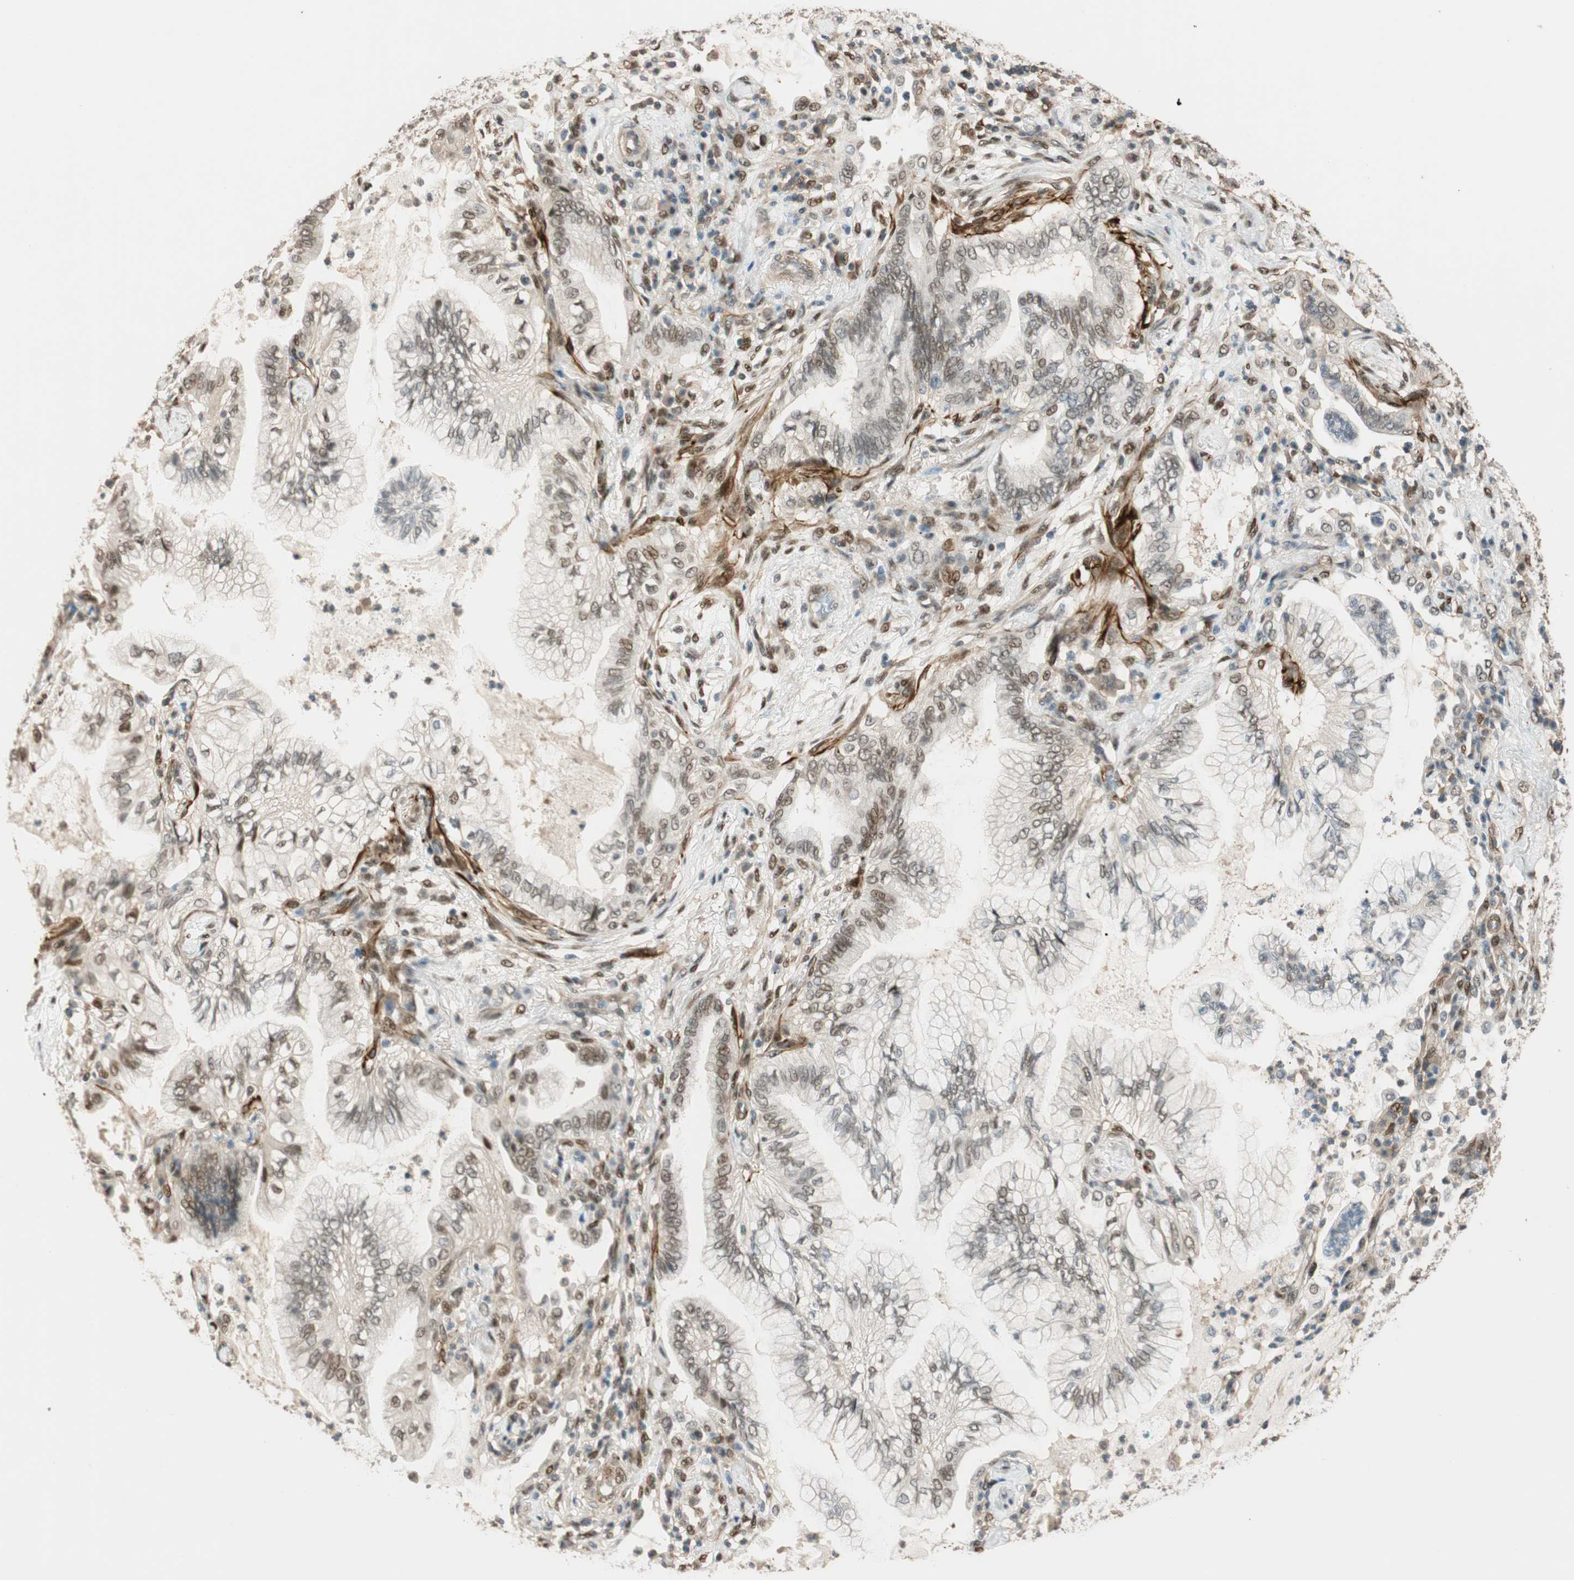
{"staining": {"intensity": "negative", "quantity": "none", "location": "none"}, "tissue": "lung cancer", "cell_type": "Tumor cells", "image_type": "cancer", "snomed": [{"axis": "morphology", "description": "Normal tissue, NOS"}, {"axis": "morphology", "description": "Adenocarcinoma, NOS"}, {"axis": "topography", "description": "Bronchus"}, {"axis": "topography", "description": "Lung"}], "caption": "Lung cancer was stained to show a protein in brown. There is no significant expression in tumor cells.", "gene": "NES", "patient": {"sex": "female", "age": 70}}